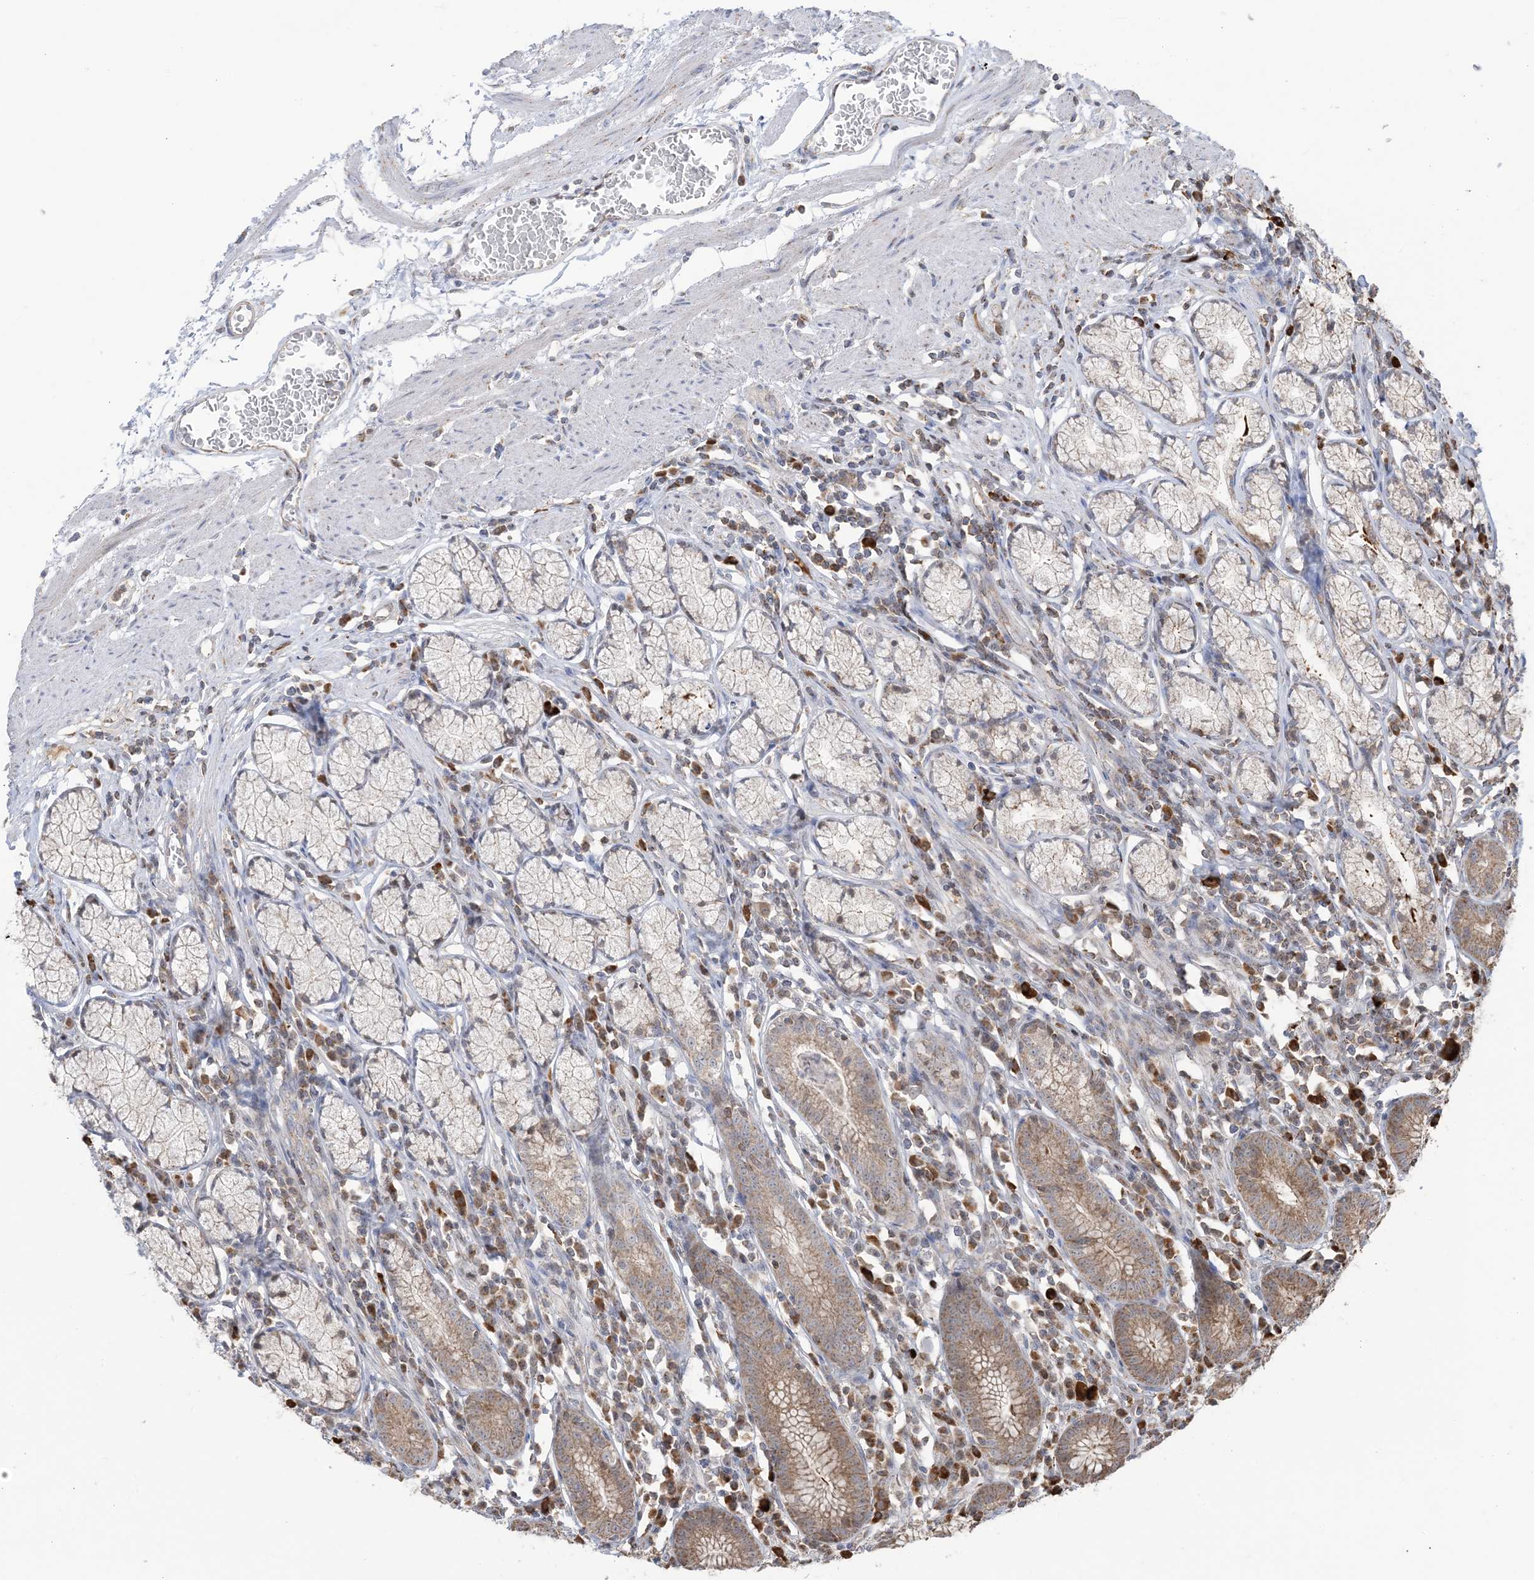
{"staining": {"intensity": "strong", "quantity": "25%-75%", "location": "cytoplasmic/membranous"}, "tissue": "stomach", "cell_type": "Glandular cells", "image_type": "normal", "snomed": [{"axis": "morphology", "description": "Normal tissue, NOS"}, {"axis": "topography", "description": "Stomach"}], "caption": "A photomicrograph showing strong cytoplasmic/membranous positivity in about 25%-75% of glandular cells in benign stomach, as visualized by brown immunohistochemical staining.", "gene": "MAPKBP1", "patient": {"sex": "male", "age": 55}}